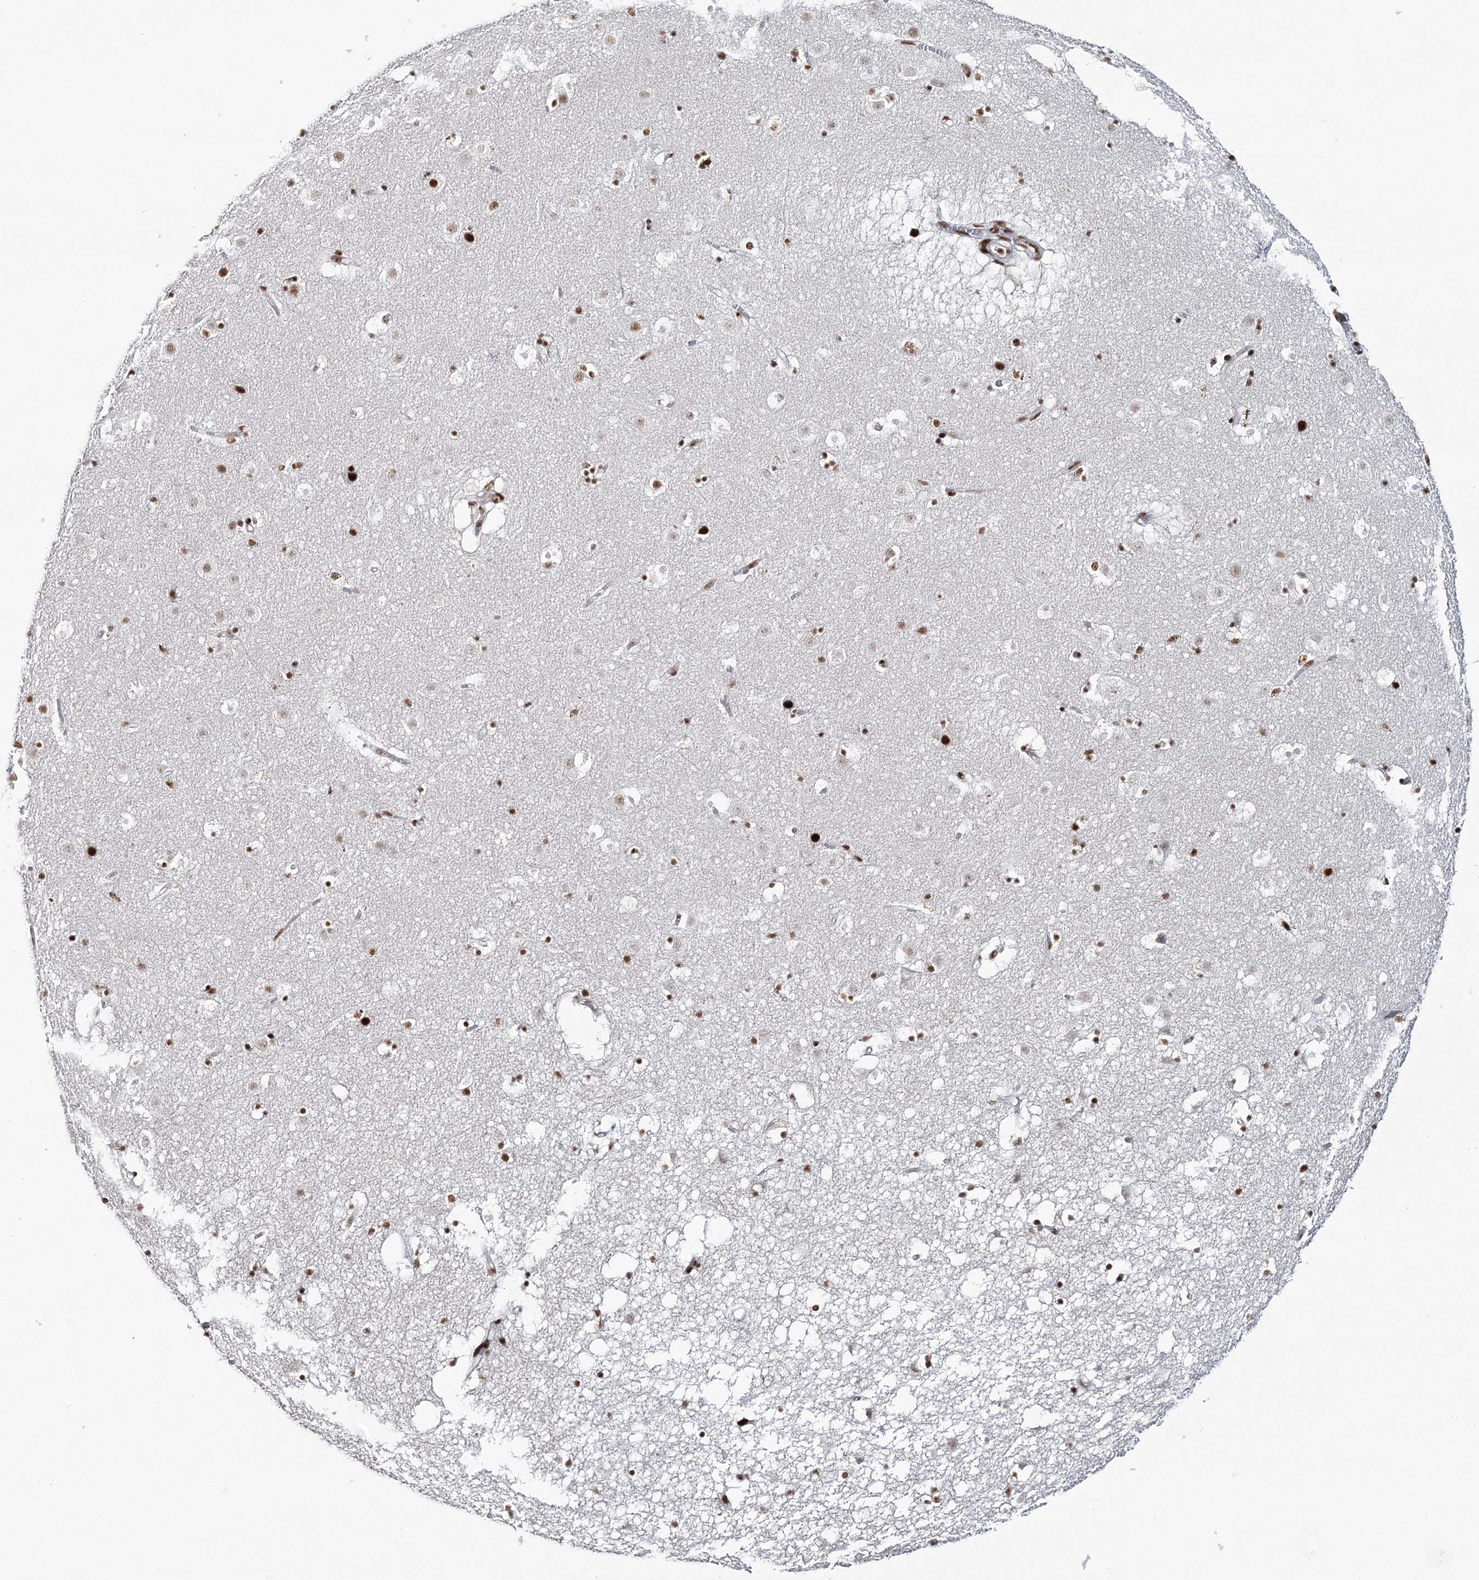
{"staining": {"intensity": "moderate", "quantity": ">75%", "location": "nuclear"}, "tissue": "caudate", "cell_type": "Glial cells", "image_type": "normal", "snomed": [{"axis": "morphology", "description": "Normal tissue, NOS"}, {"axis": "topography", "description": "Lateral ventricle wall"}], "caption": "Protein staining of unremarkable caudate displays moderate nuclear positivity in approximately >75% of glial cells. The staining was performed using DAB (3,3'-diaminobenzidine), with brown indicating positive protein expression. Nuclei are stained blue with hematoxylin.", "gene": "ENSG00000290315", "patient": {"sex": "male", "age": 70}}